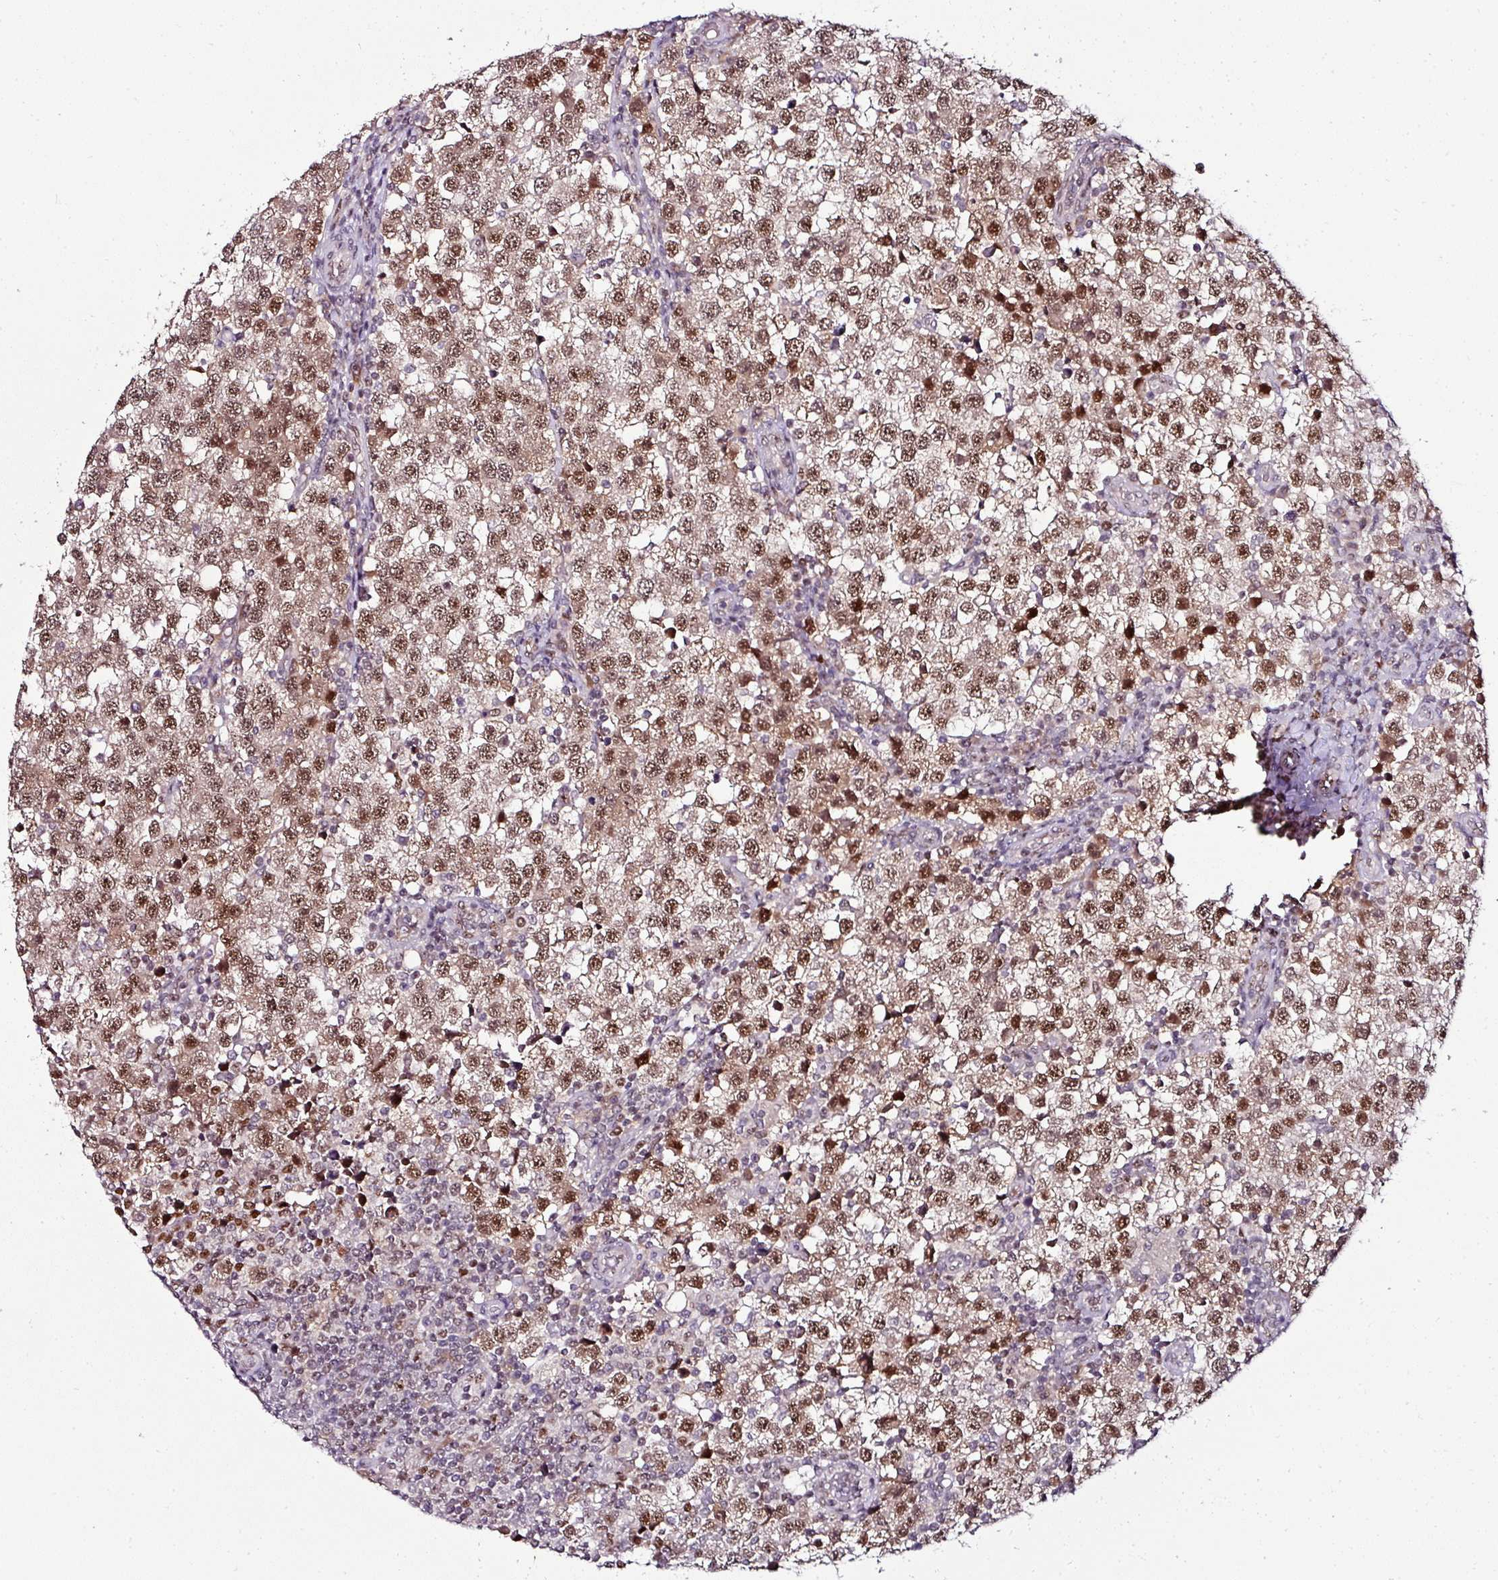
{"staining": {"intensity": "moderate", "quantity": ">75%", "location": "nuclear"}, "tissue": "testis cancer", "cell_type": "Tumor cells", "image_type": "cancer", "snomed": [{"axis": "morphology", "description": "Seminoma, NOS"}, {"axis": "topography", "description": "Testis"}], "caption": "Immunohistochemistry (DAB) staining of human testis seminoma displays moderate nuclear protein positivity in about >75% of tumor cells.", "gene": "KLF16", "patient": {"sex": "male", "age": 34}}